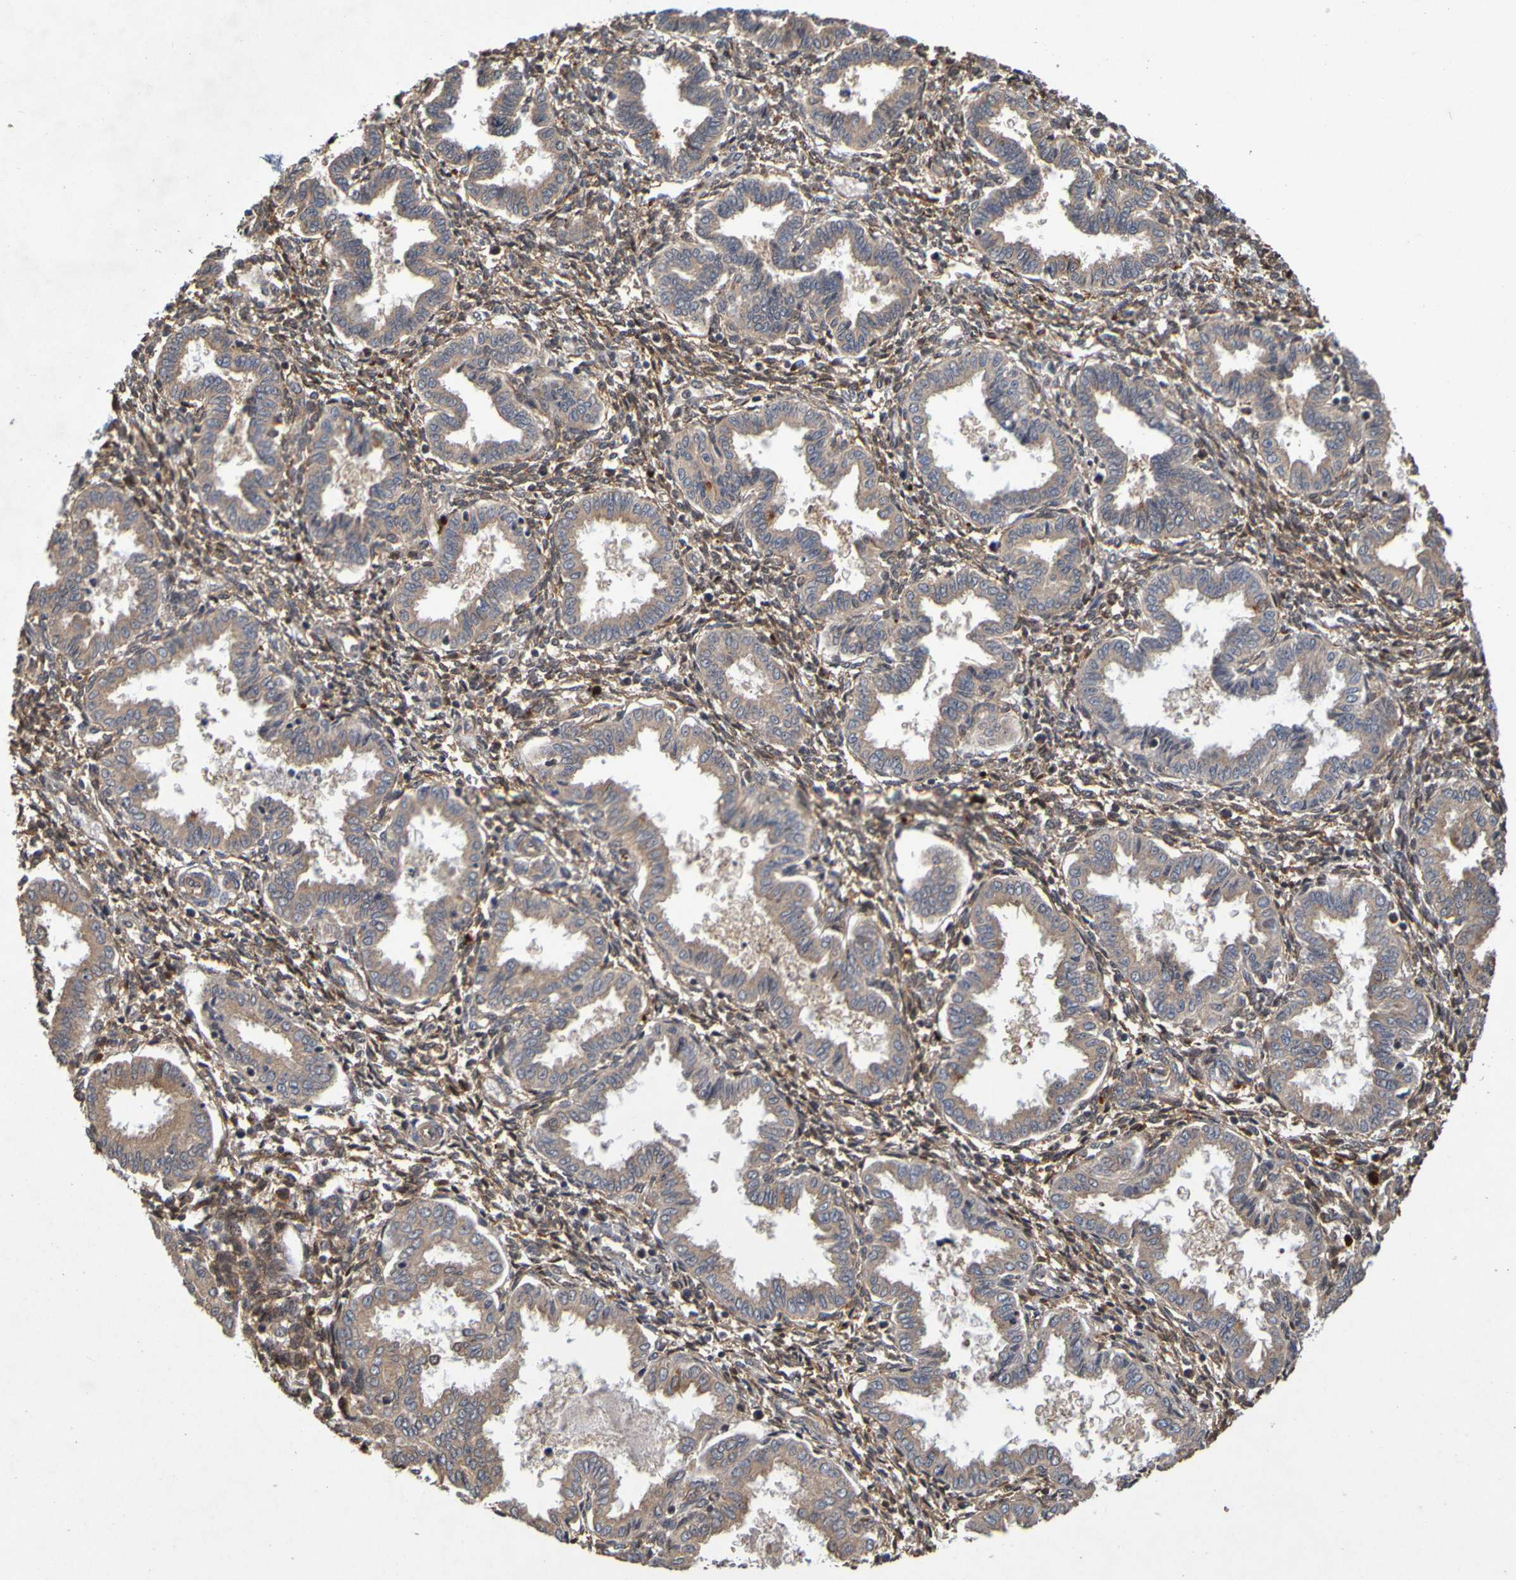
{"staining": {"intensity": "moderate", "quantity": ">75%", "location": "cytoplasmic/membranous"}, "tissue": "endometrium", "cell_type": "Cells in endometrial stroma", "image_type": "normal", "snomed": [{"axis": "morphology", "description": "Normal tissue, NOS"}, {"axis": "topography", "description": "Endometrium"}], "caption": "High-magnification brightfield microscopy of normal endometrium stained with DAB (3,3'-diaminobenzidine) (brown) and counterstained with hematoxylin (blue). cells in endometrial stroma exhibit moderate cytoplasmic/membranous positivity is identified in approximately>75% of cells.", "gene": "OCRL", "patient": {"sex": "female", "age": 33}}